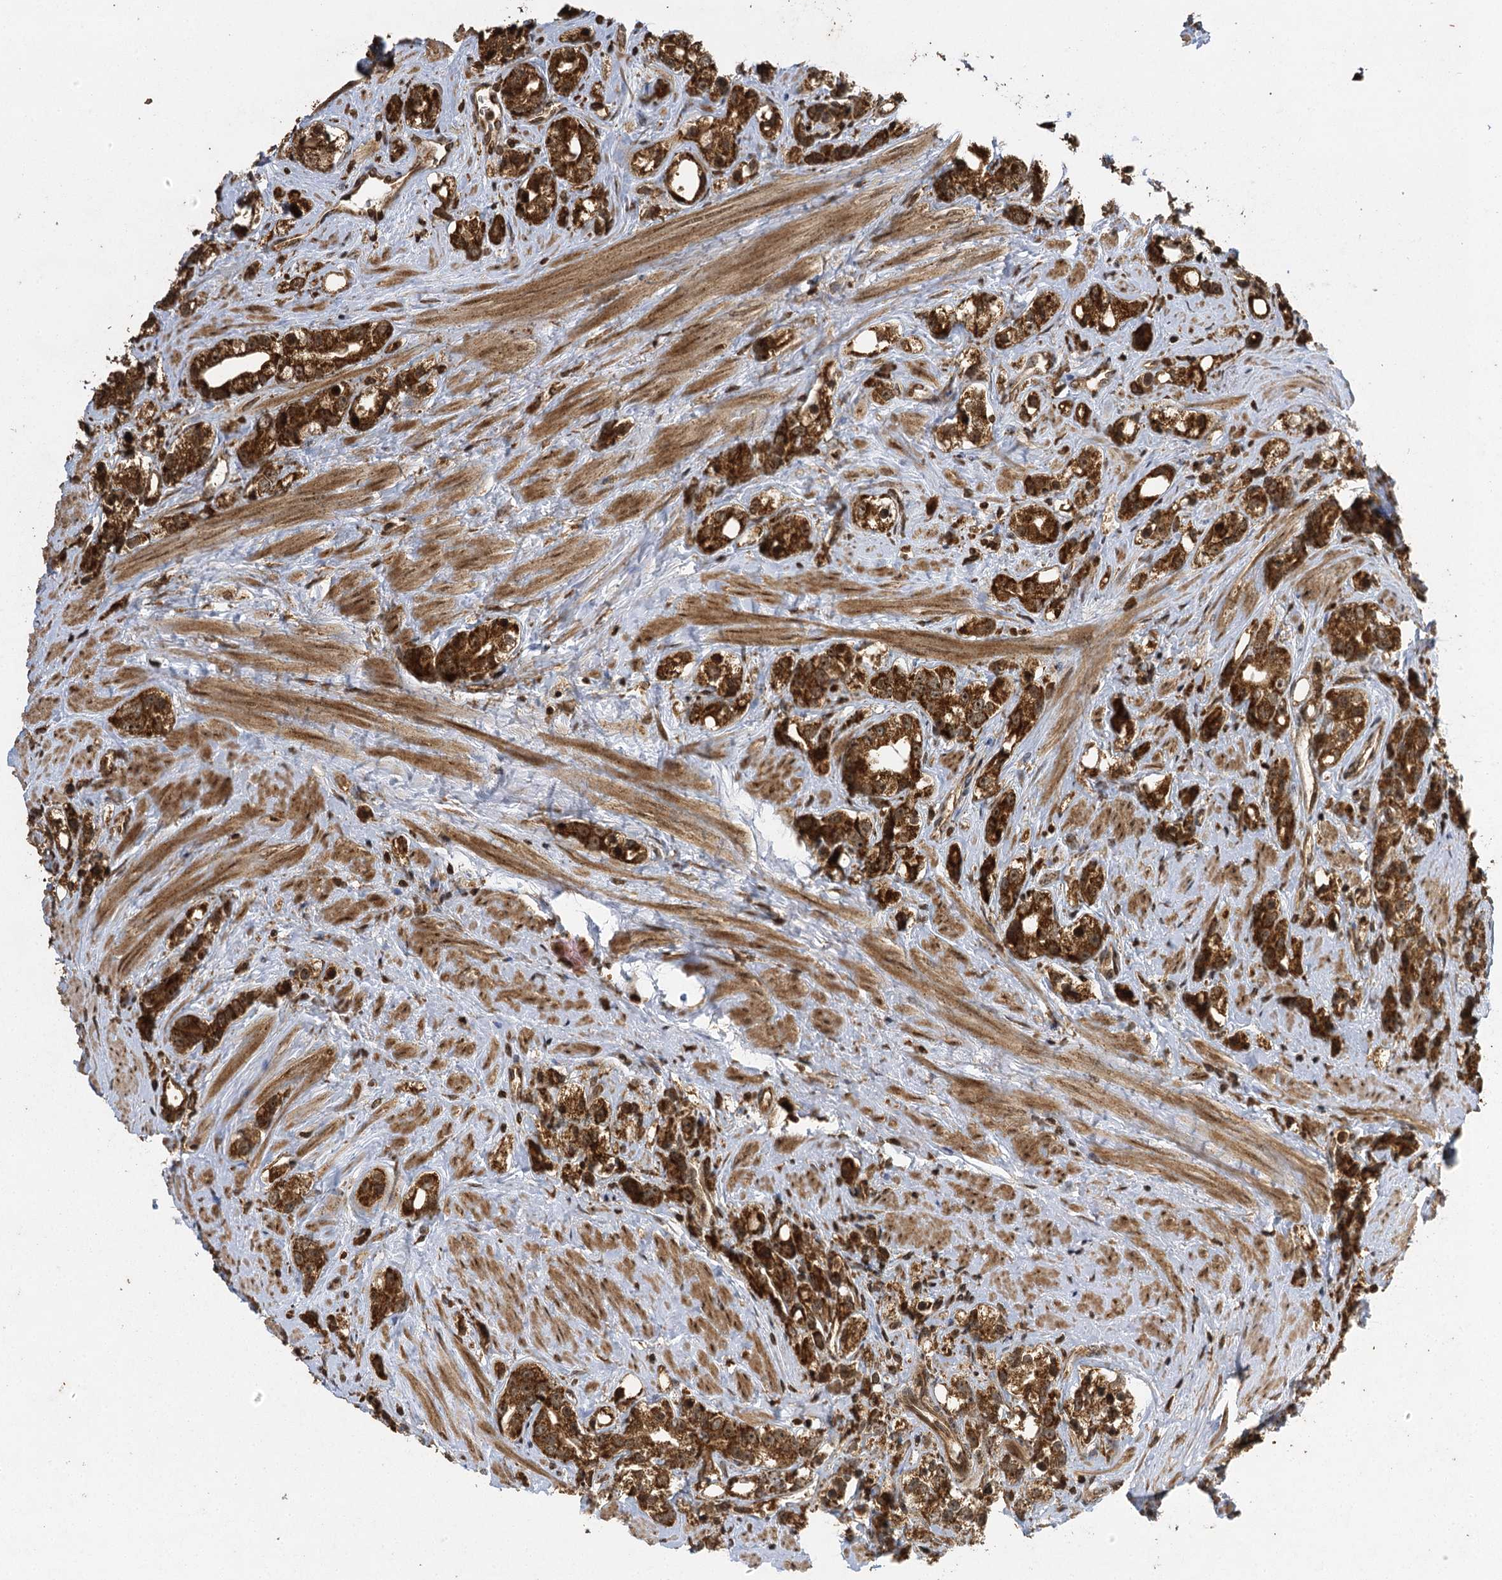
{"staining": {"intensity": "strong", "quantity": ">75%", "location": "cytoplasmic/membranous,nuclear"}, "tissue": "prostate cancer", "cell_type": "Tumor cells", "image_type": "cancer", "snomed": [{"axis": "morphology", "description": "Adenocarcinoma, NOS"}, {"axis": "topography", "description": "Prostate"}], "caption": "Strong cytoplasmic/membranous and nuclear staining is present in about >75% of tumor cells in prostate cancer (adenocarcinoma).", "gene": "IL11RA", "patient": {"sex": "male", "age": 79}}